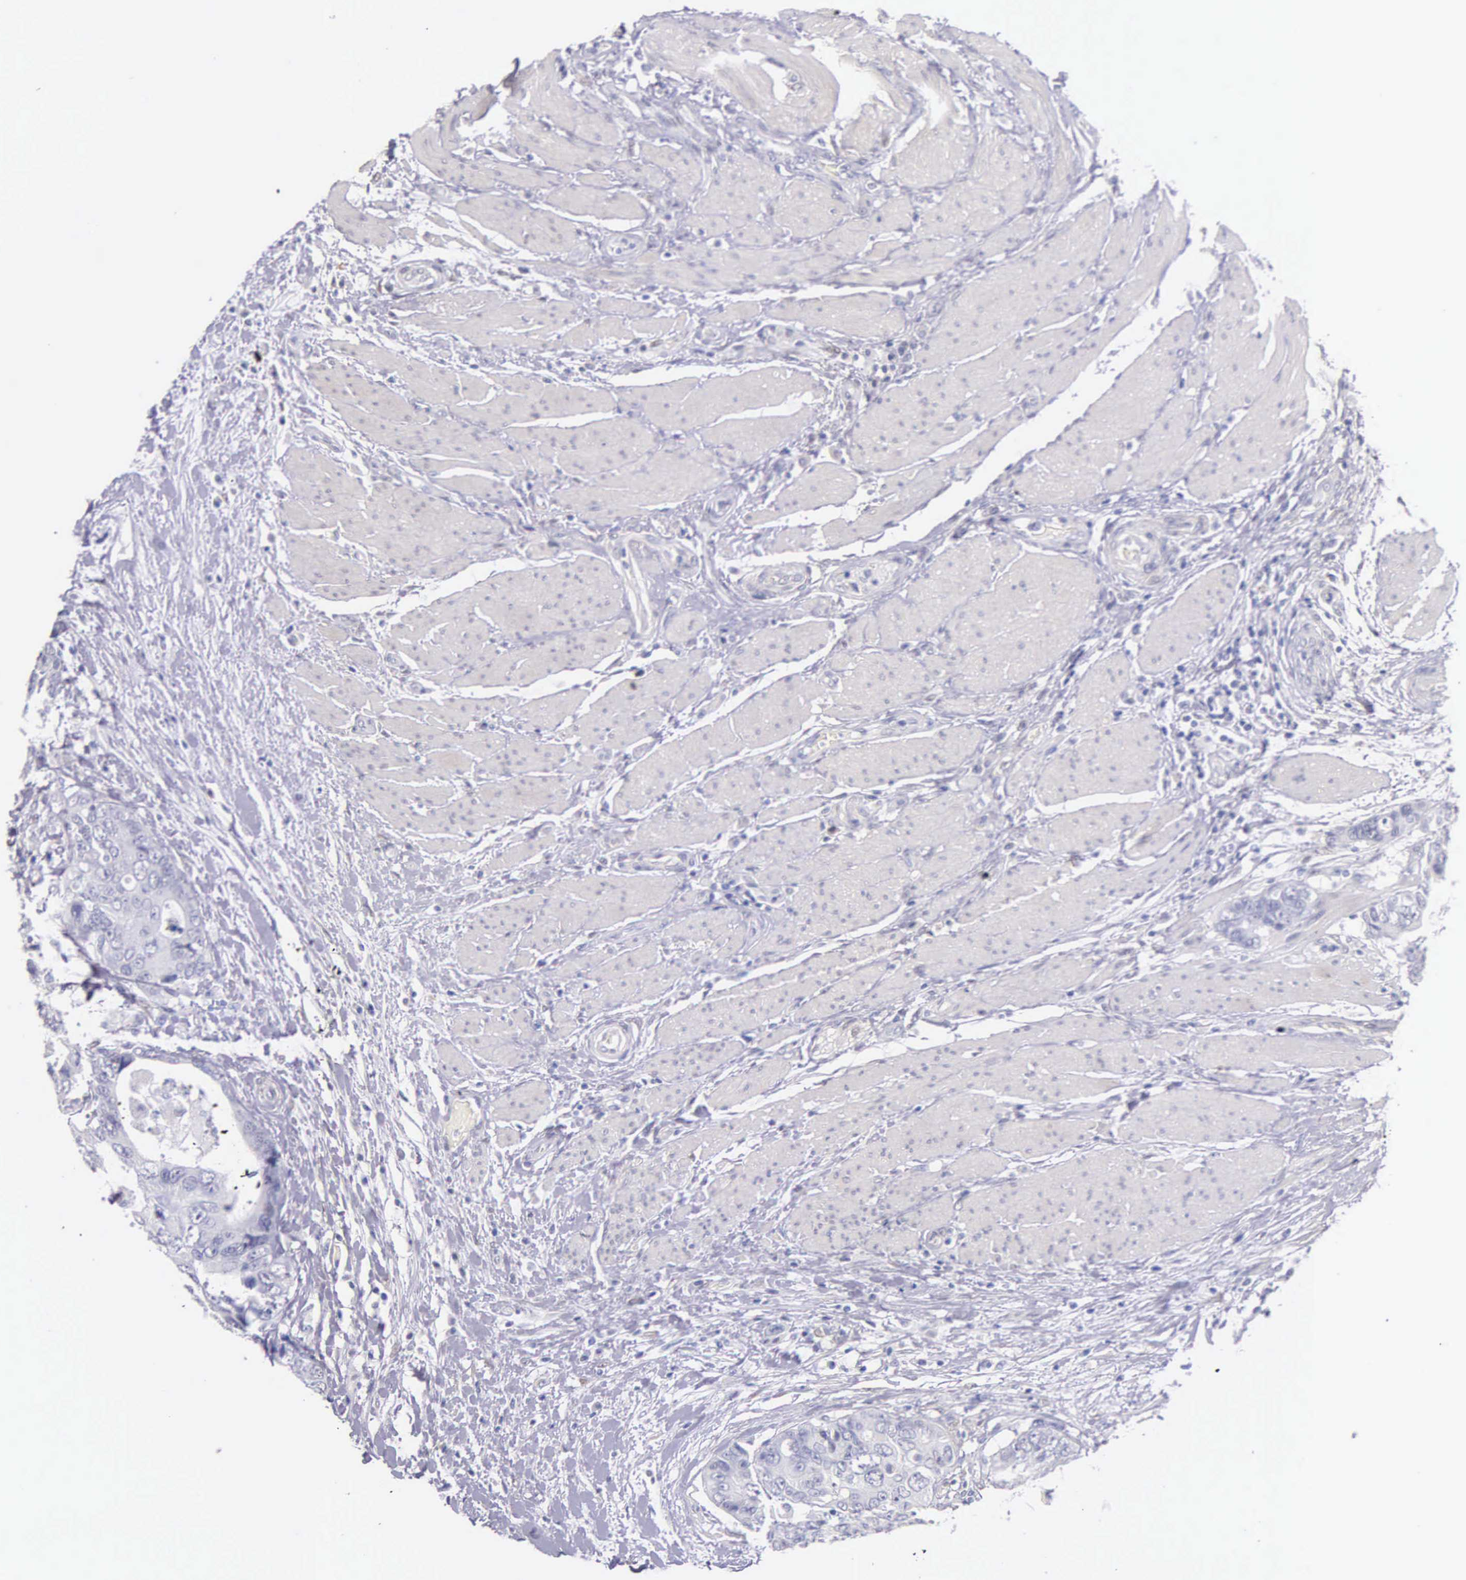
{"staining": {"intensity": "negative", "quantity": "none", "location": "none"}, "tissue": "colorectal cancer", "cell_type": "Tumor cells", "image_type": "cancer", "snomed": [{"axis": "morphology", "description": "Adenocarcinoma, NOS"}, {"axis": "topography", "description": "Rectum"}], "caption": "This is an immunohistochemistry (IHC) photomicrograph of human colorectal adenocarcinoma. There is no positivity in tumor cells.", "gene": "GSTT2", "patient": {"sex": "female", "age": 67}}